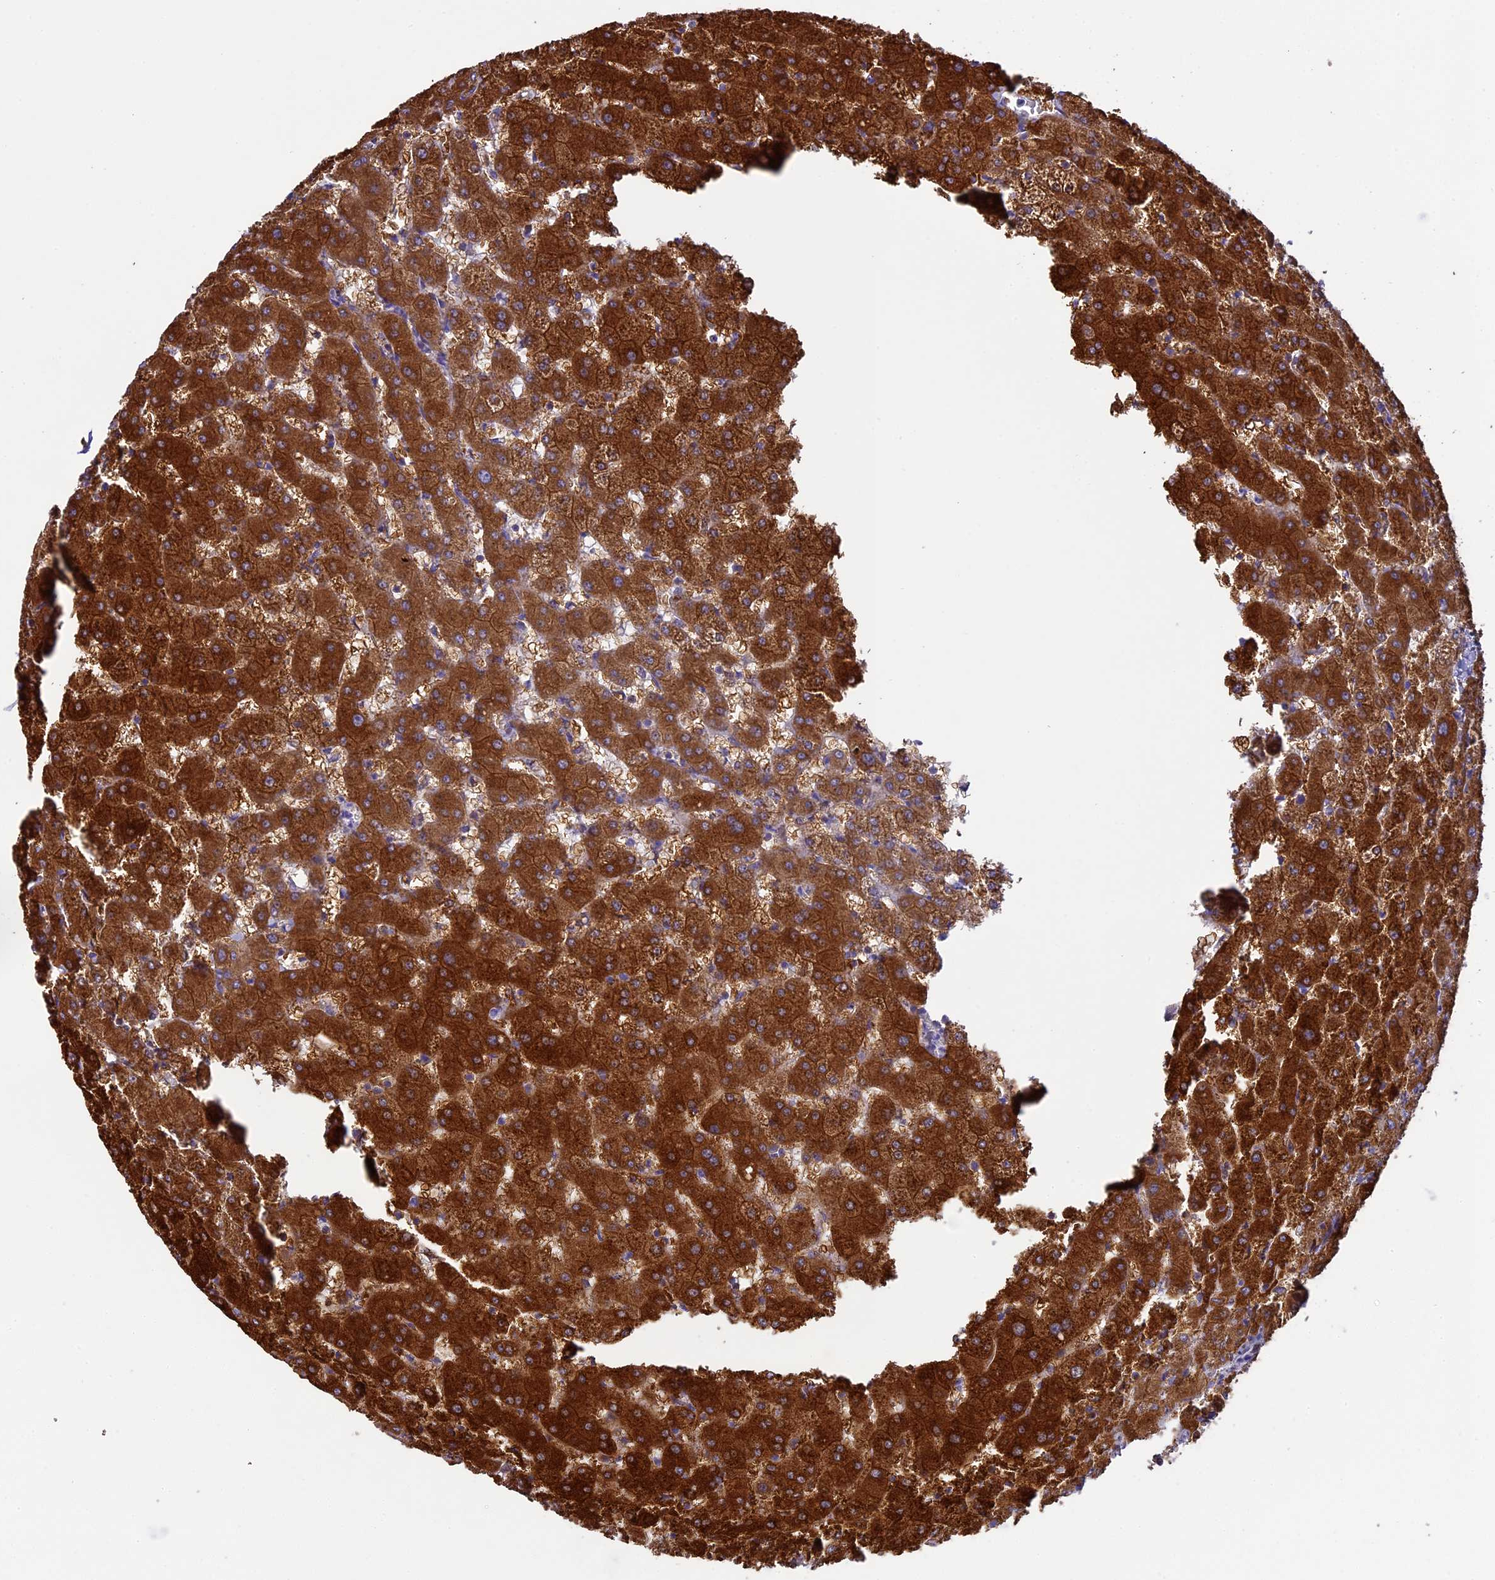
{"staining": {"intensity": "negative", "quantity": "none", "location": "none"}, "tissue": "liver", "cell_type": "Cholangiocytes", "image_type": "normal", "snomed": [{"axis": "morphology", "description": "Normal tissue, NOS"}, {"axis": "topography", "description": "Liver"}], "caption": "Immunohistochemical staining of unremarkable liver demonstrates no significant staining in cholangiocytes. The staining was performed using DAB (3,3'-diaminobenzidine) to visualize the protein expression in brown, while the nuclei were stained in blue with hematoxylin (Magnification: 20x).", "gene": "SPIRE1", "patient": {"sex": "female", "age": 63}}